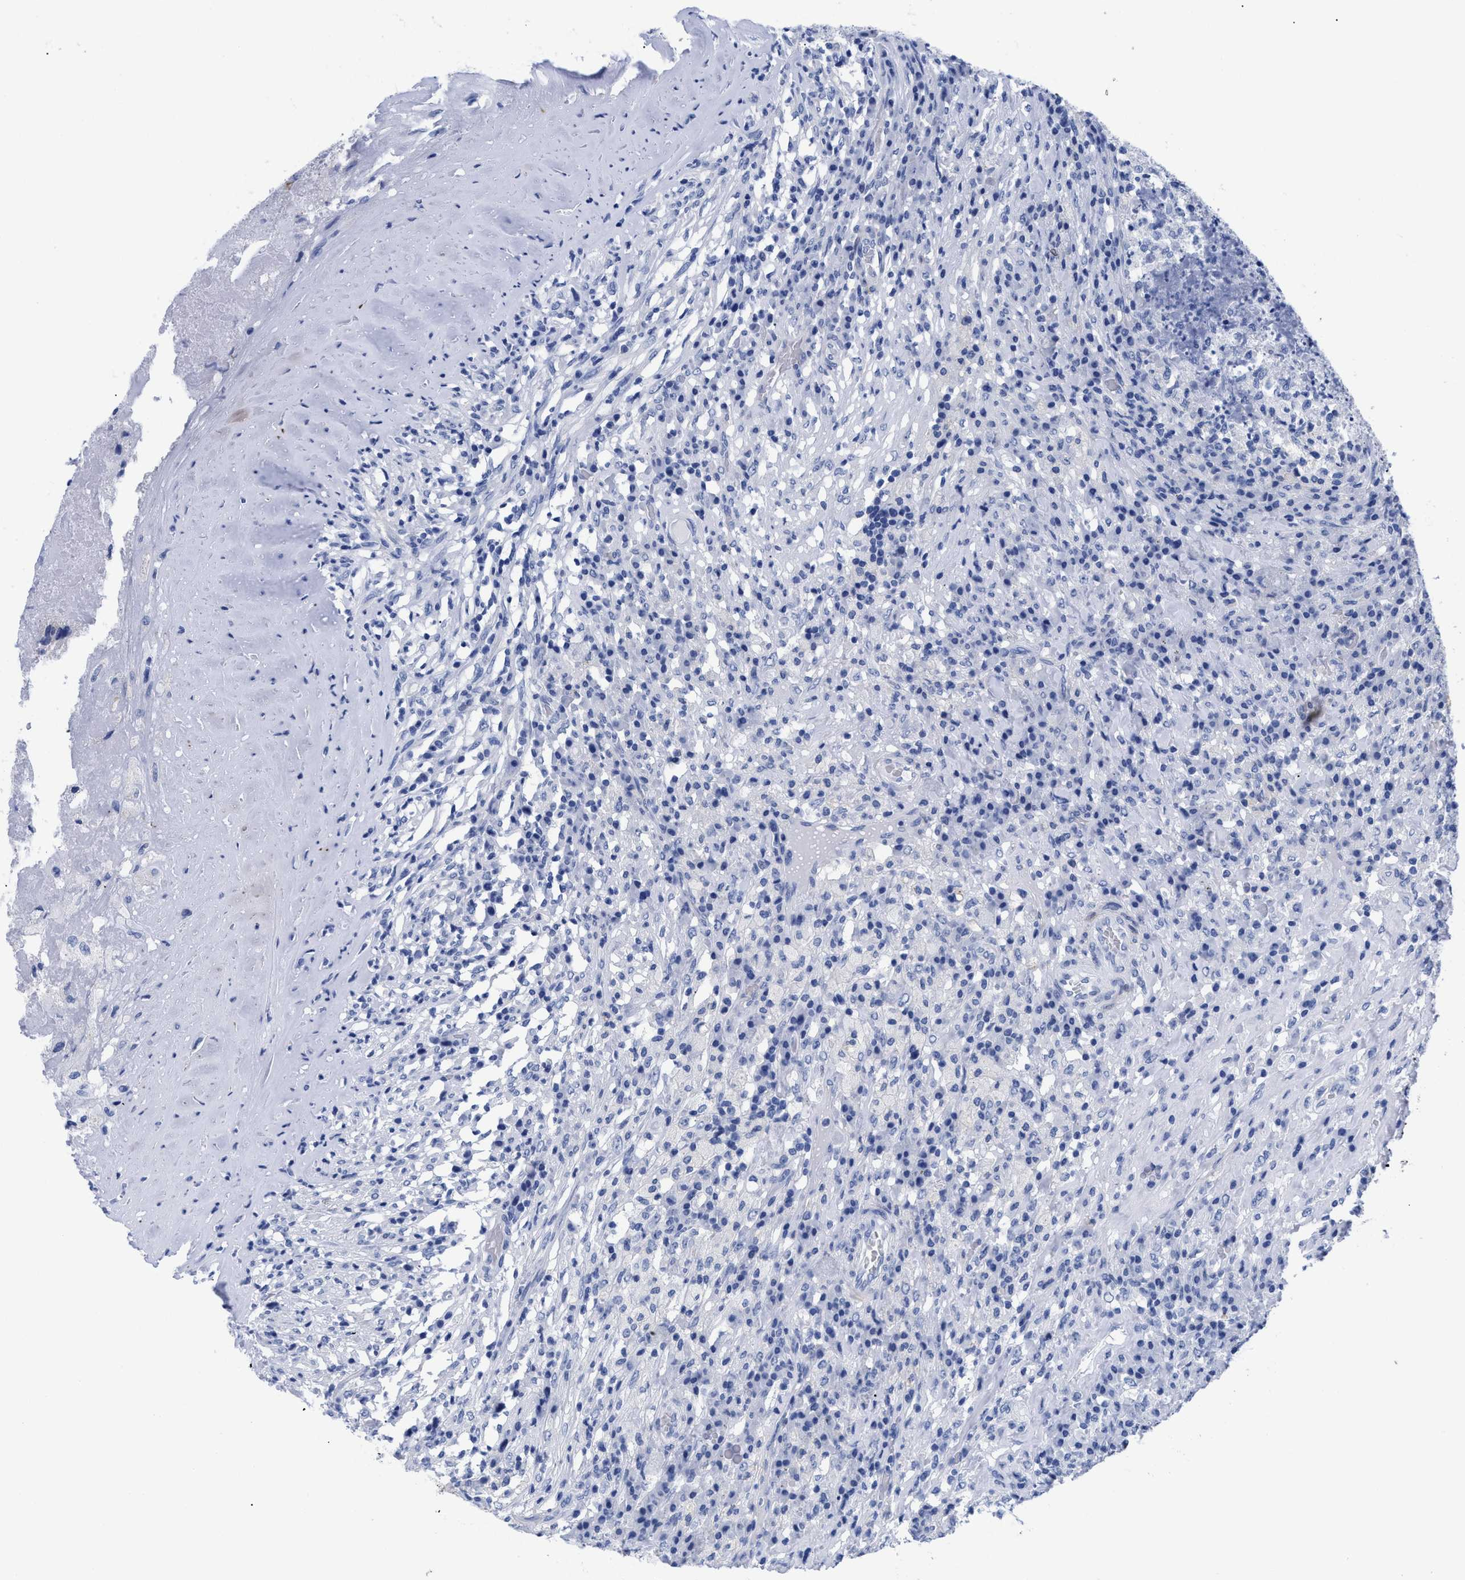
{"staining": {"intensity": "negative", "quantity": "none", "location": "none"}, "tissue": "testis cancer", "cell_type": "Tumor cells", "image_type": "cancer", "snomed": [{"axis": "morphology", "description": "Necrosis, NOS"}, {"axis": "morphology", "description": "Carcinoma, Embryonal, NOS"}, {"axis": "topography", "description": "Testis"}], "caption": "Immunohistochemical staining of testis embryonal carcinoma demonstrates no significant staining in tumor cells.", "gene": "DUSP26", "patient": {"sex": "male", "age": 19}}